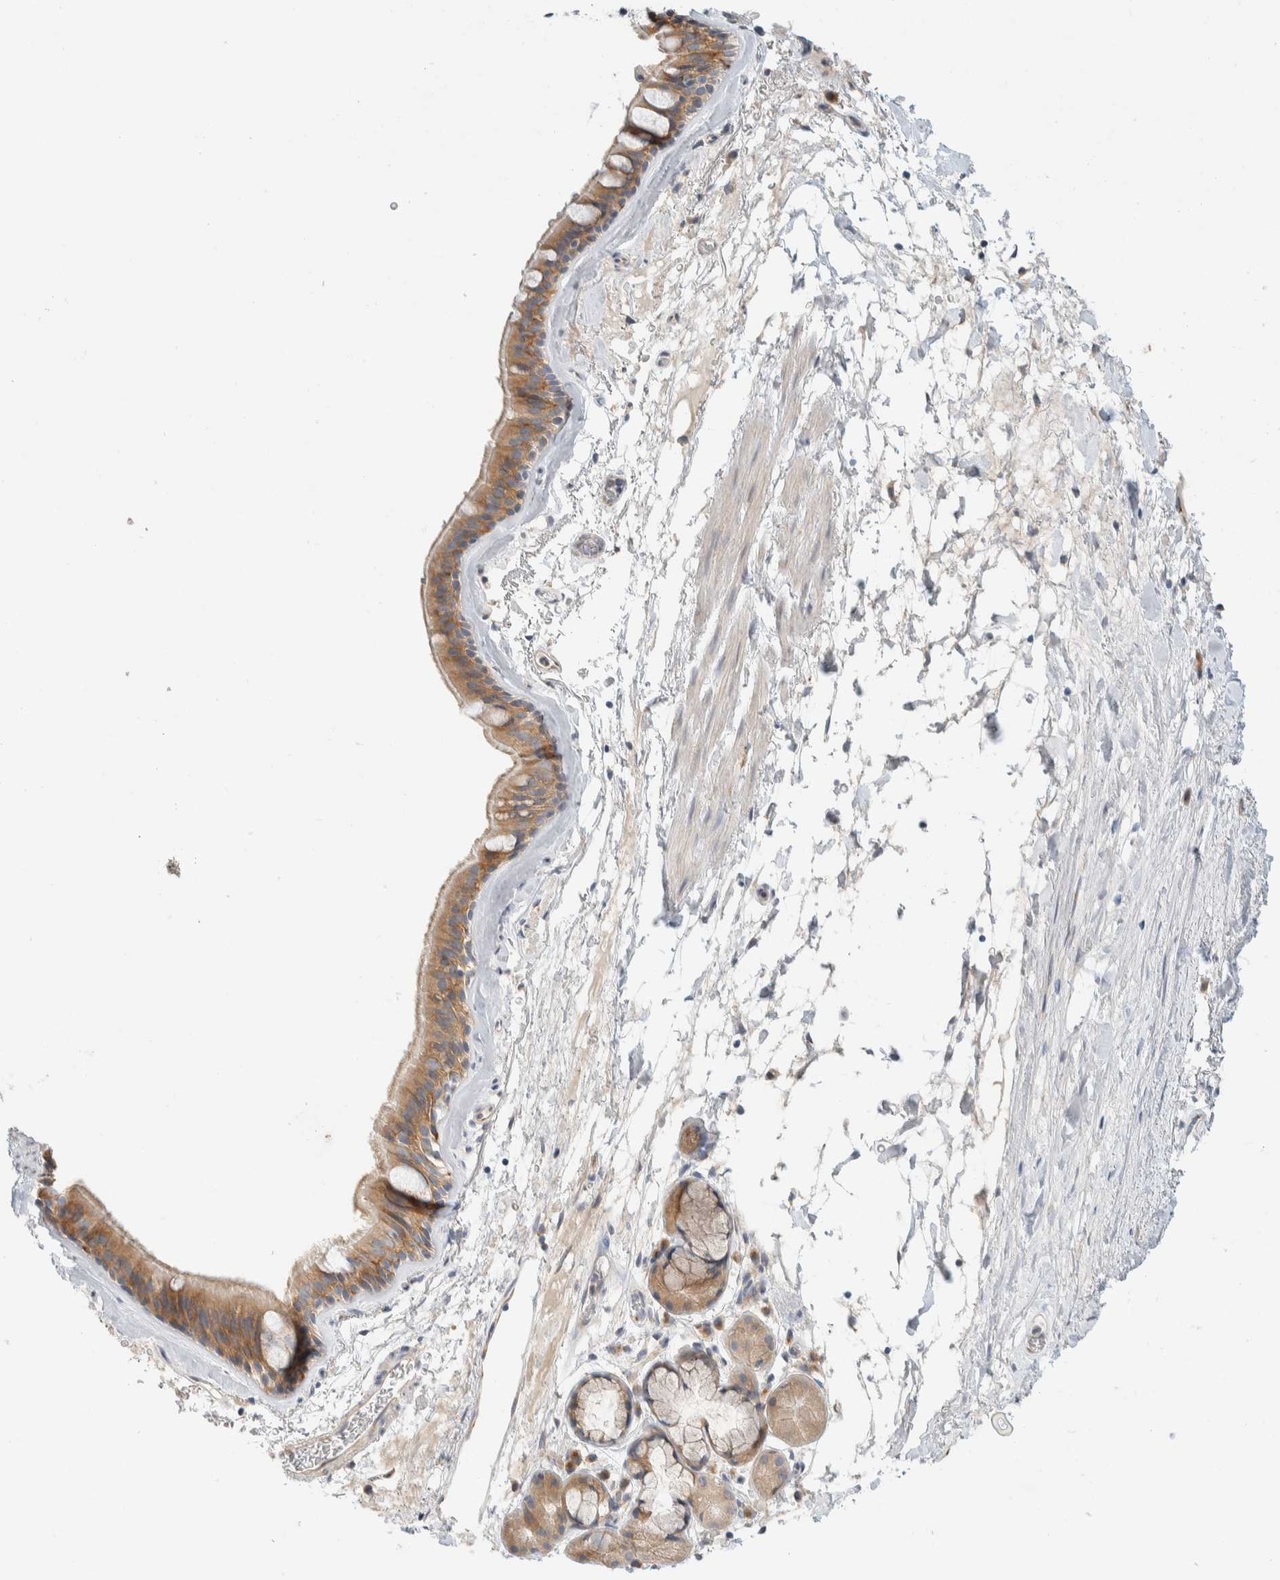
{"staining": {"intensity": "moderate", "quantity": ">75%", "location": "cytoplasmic/membranous"}, "tissue": "bronchus", "cell_type": "Respiratory epithelial cells", "image_type": "normal", "snomed": [{"axis": "morphology", "description": "Normal tissue, NOS"}, {"axis": "topography", "description": "Cartilage tissue"}], "caption": "A high-resolution histopathology image shows IHC staining of unremarkable bronchus, which demonstrates moderate cytoplasmic/membranous expression in approximately >75% of respiratory epithelial cells. The protein of interest is stained brown, and the nuclei are stained in blue (DAB (3,3'-diaminobenzidine) IHC with brightfield microscopy, high magnification).", "gene": "TMEM184B", "patient": {"sex": "female", "age": 63}}